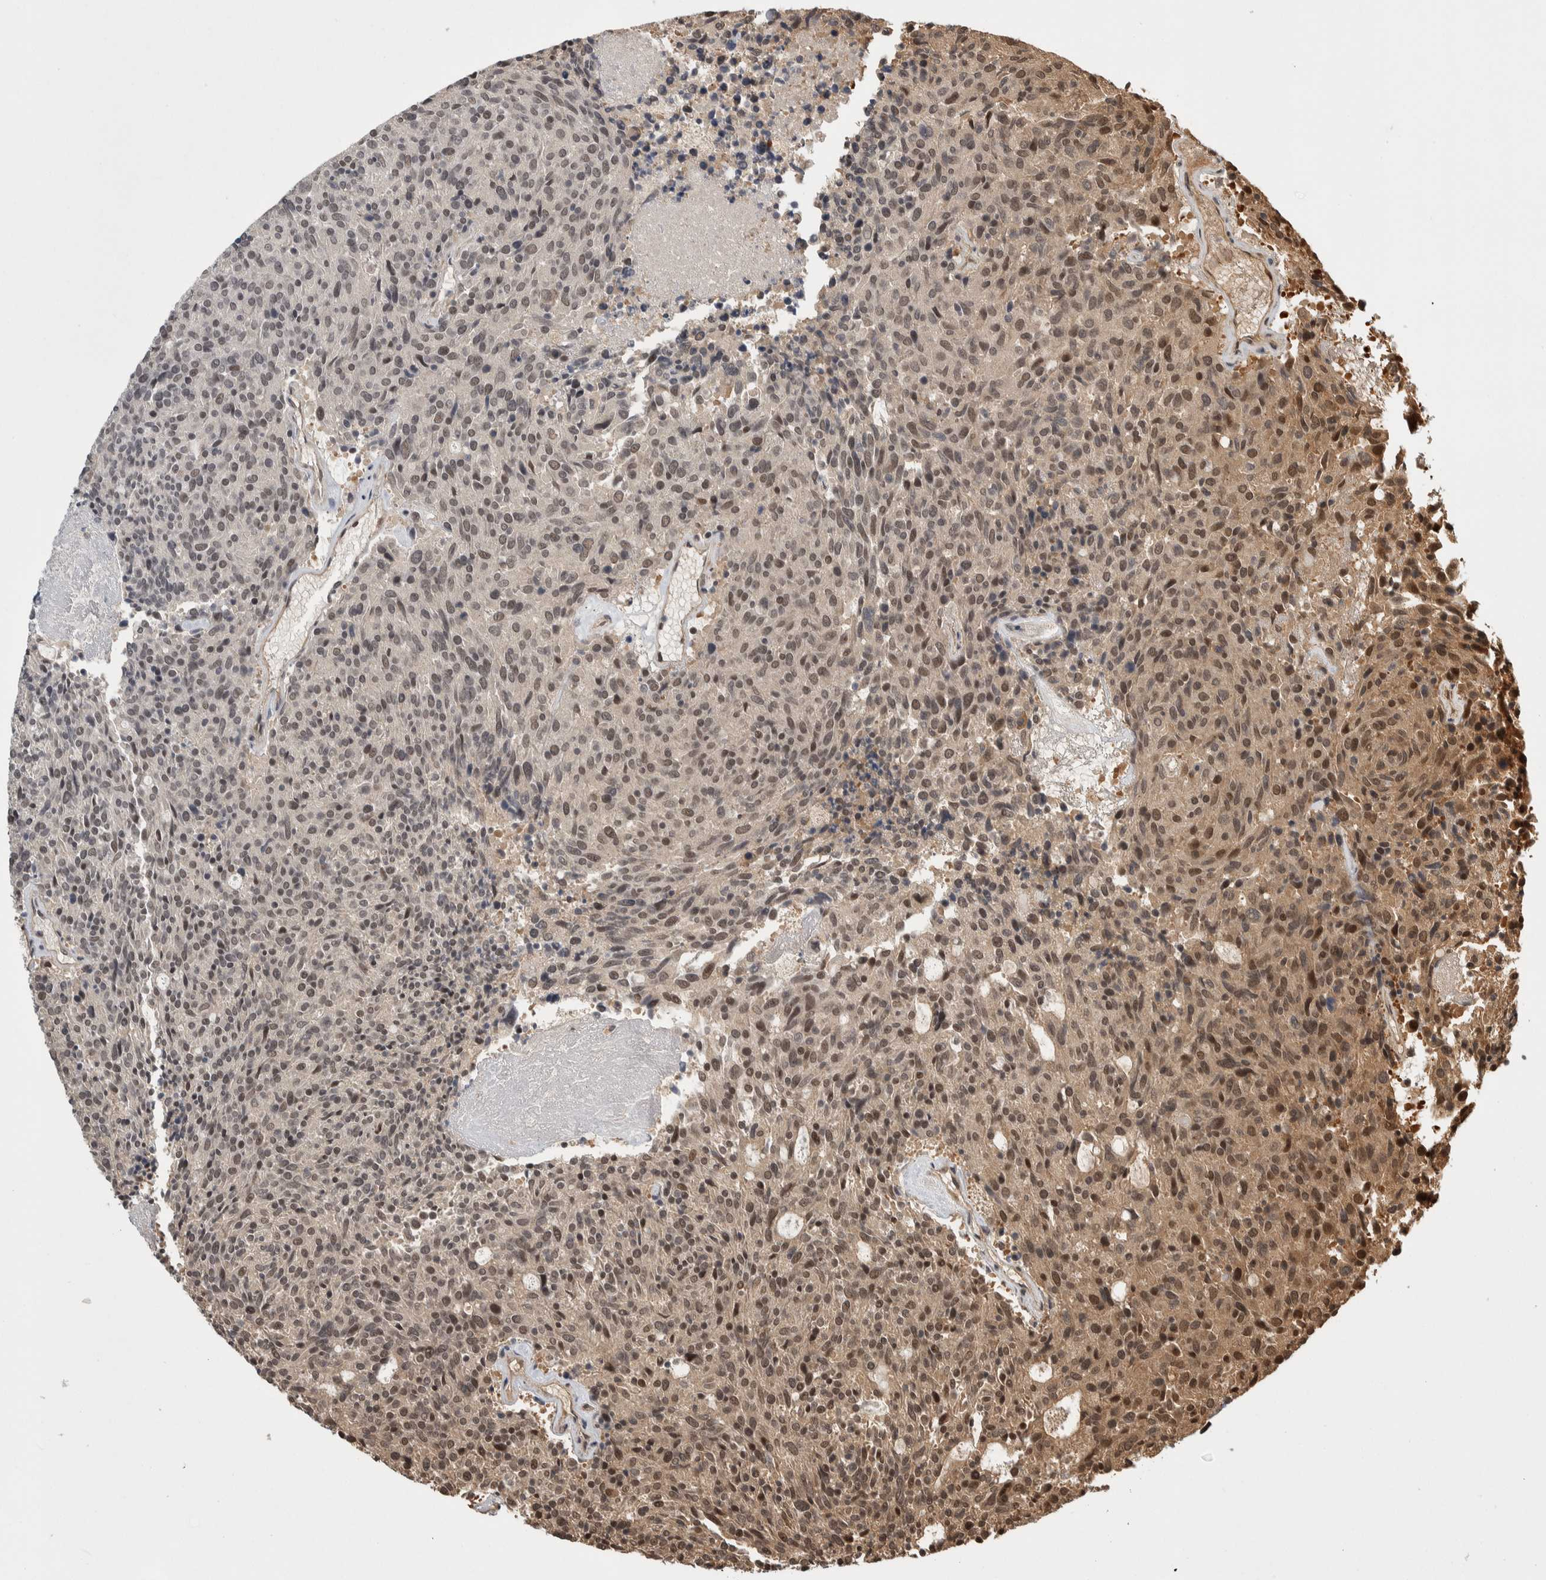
{"staining": {"intensity": "moderate", "quantity": "25%-75%", "location": "nuclear"}, "tissue": "carcinoid", "cell_type": "Tumor cells", "image_type": "cancer", "snomed": [{"axis": "morphology", "description": "Carcinoid, malignant, NOS"}, {"axis": "topography", "description": "Pancreas"}], "caption": "Immunohistochemistry of human carcinoid shows medium levels of moderate nuclear staining in approximately 25%-75% of tumor cells.", "gene": "ZNF592", "patient": {"sex": "female", "age": 54}}